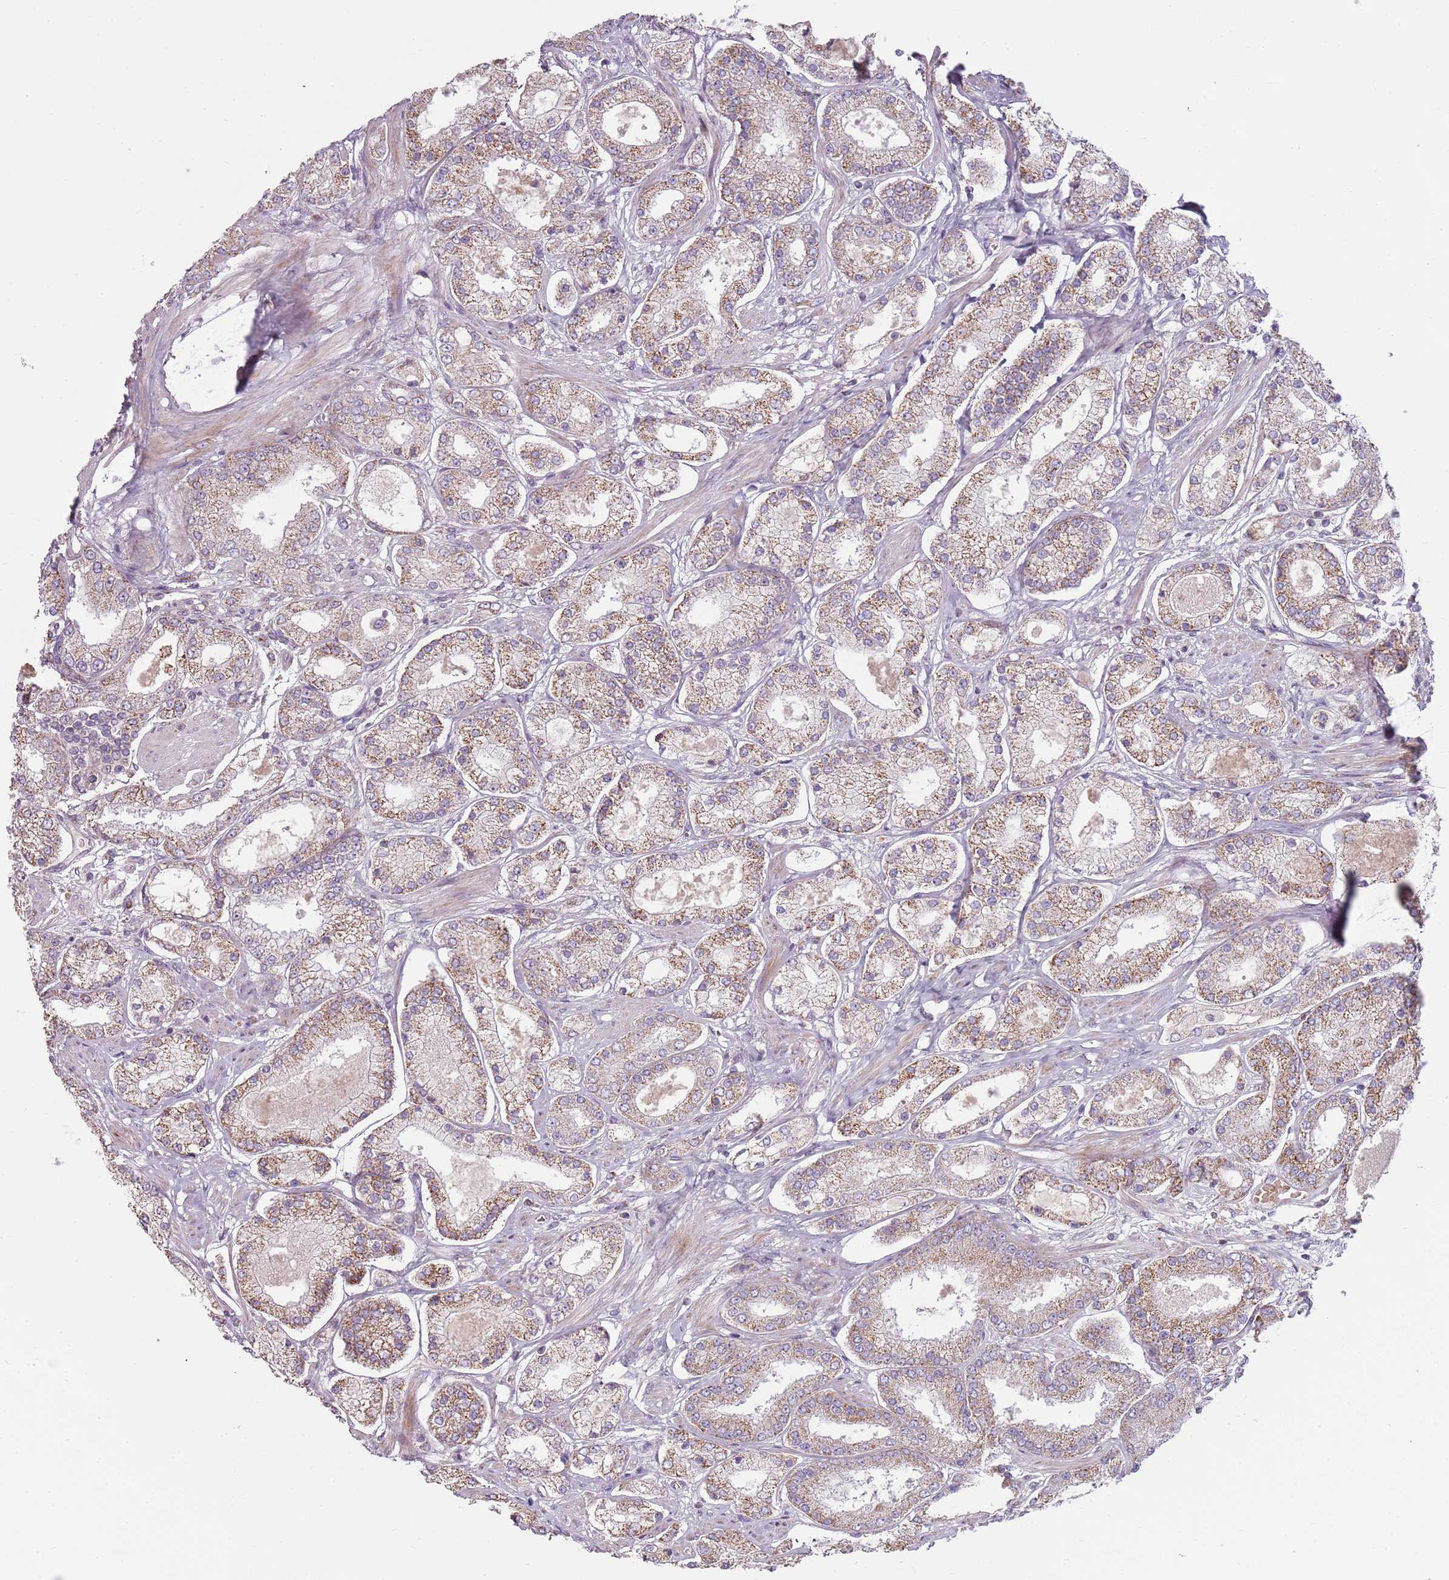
{"staining": {"intensity": "moderate", "quantity": ">75%", "location": "cytoplasmic/membranous"}, "tissue": "prostate cancer", "cell_type": "Tumor cells", "image_type": "cancer", "snomed": [{"axis": "morphology", "description": "Adenocarcinoma, High grade"}, {"axis": "topography", "description": "Prostate"}], "caption": "IHC of human adenocarcinoma (high-grade) (prostate) demonstrates medium levels of moderate cytoplasmic/membranous positivity in approximately >75% of tumor cells. Immunohistochemistry stains the protein of interest in brown and the nuclei are stained blue.", "gene": "ZNF530", "patient": {"sex": "male", "age": 69}}